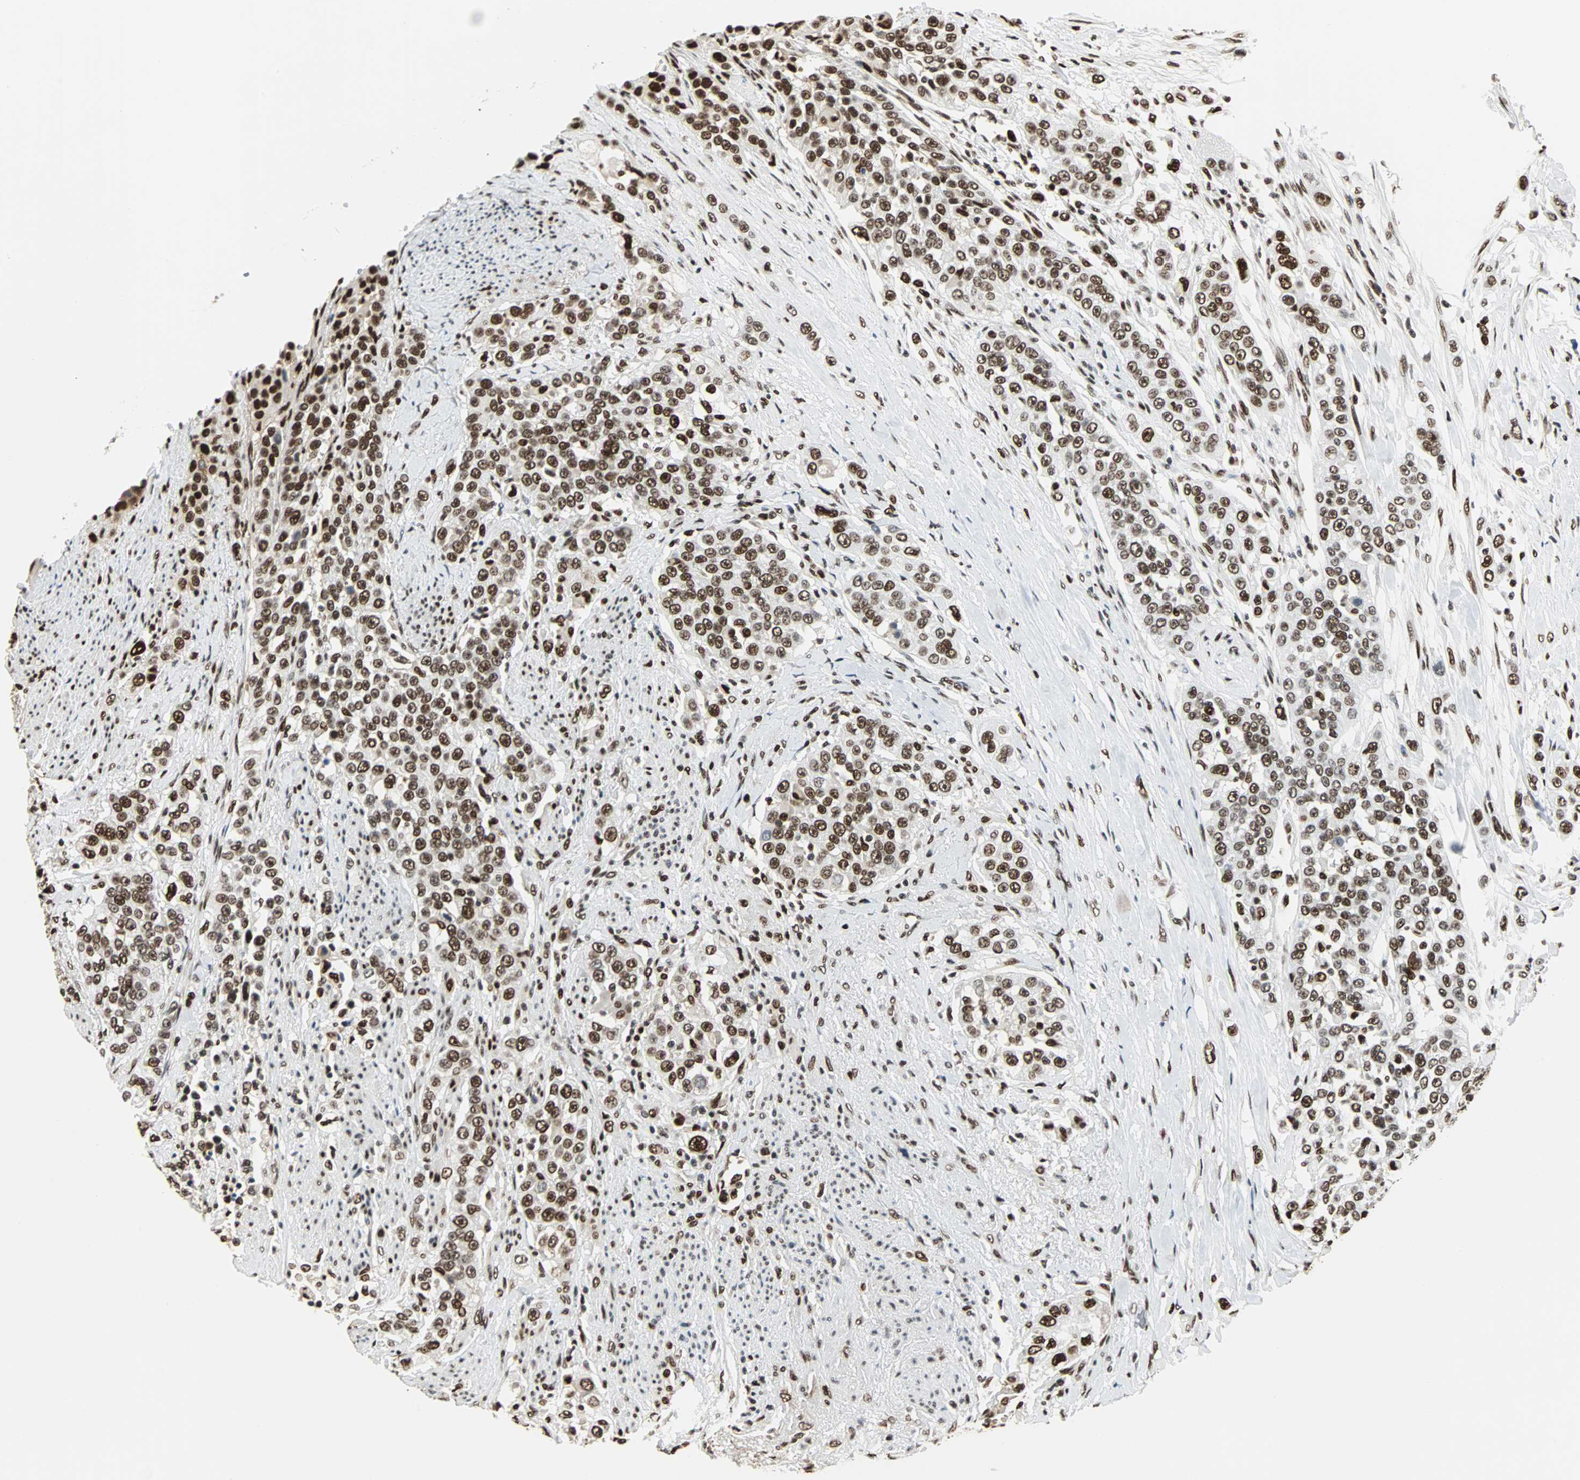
{"staining": {"intensity": "strong", "quantity": ">75%", "location": "nuclear"}, "tissue": "urothelial cancer", "cell_type": "Tumor cells", "image_type": "cancer", "snomed": [{"axis": "morphology", "description": "Urothelial carcinoma, High grade"}, {"axis": "topography", "description": "Urinary bladder"}], "caption": "Urothelial cancer stained with a brown dye demonstrates strong nuclear positive positivity in about >75% of tumor cells.", "gene": "XRCC4", "patient": {"sex": "female", "age": 80}}